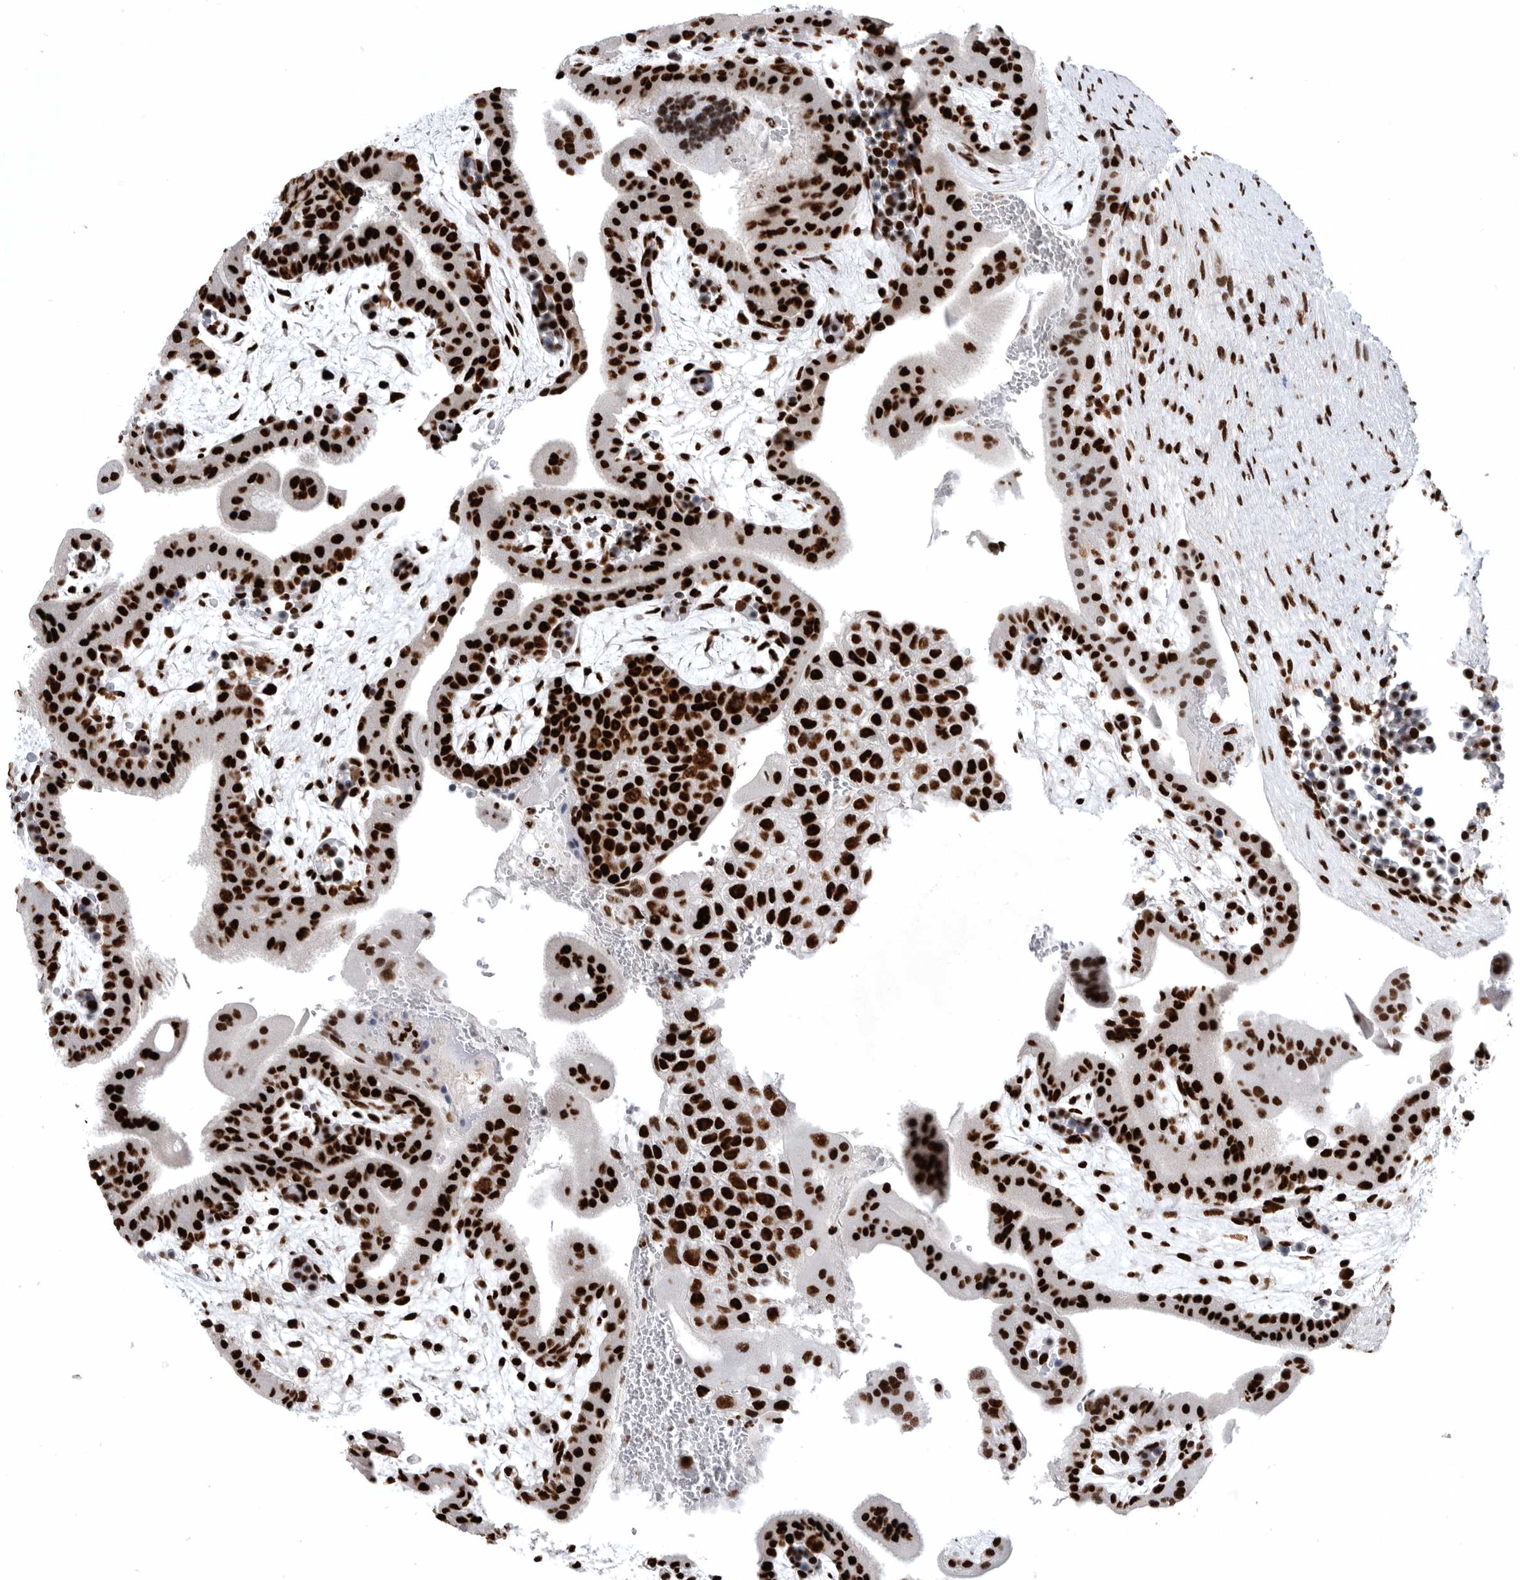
{"staining": {"intensity": "strong", "quantity": ">75%", "location": "nuclear"}, "tissue": "placenta", "cell_type": "Decidual cells", "image_type": "normal", "snomed": [{"axis": "morphology", "description": "Normal tissue, NOS"}, {"axis": "topography", "description": "Placenta"}], "caption": "The photomicrograph shows staining of unremarkable placenta, revealing strong nuclear protein staining (brown color) within decidual cells.", "gene": "BCLAF1", "patient": {"sex": "female", "age": 35}}